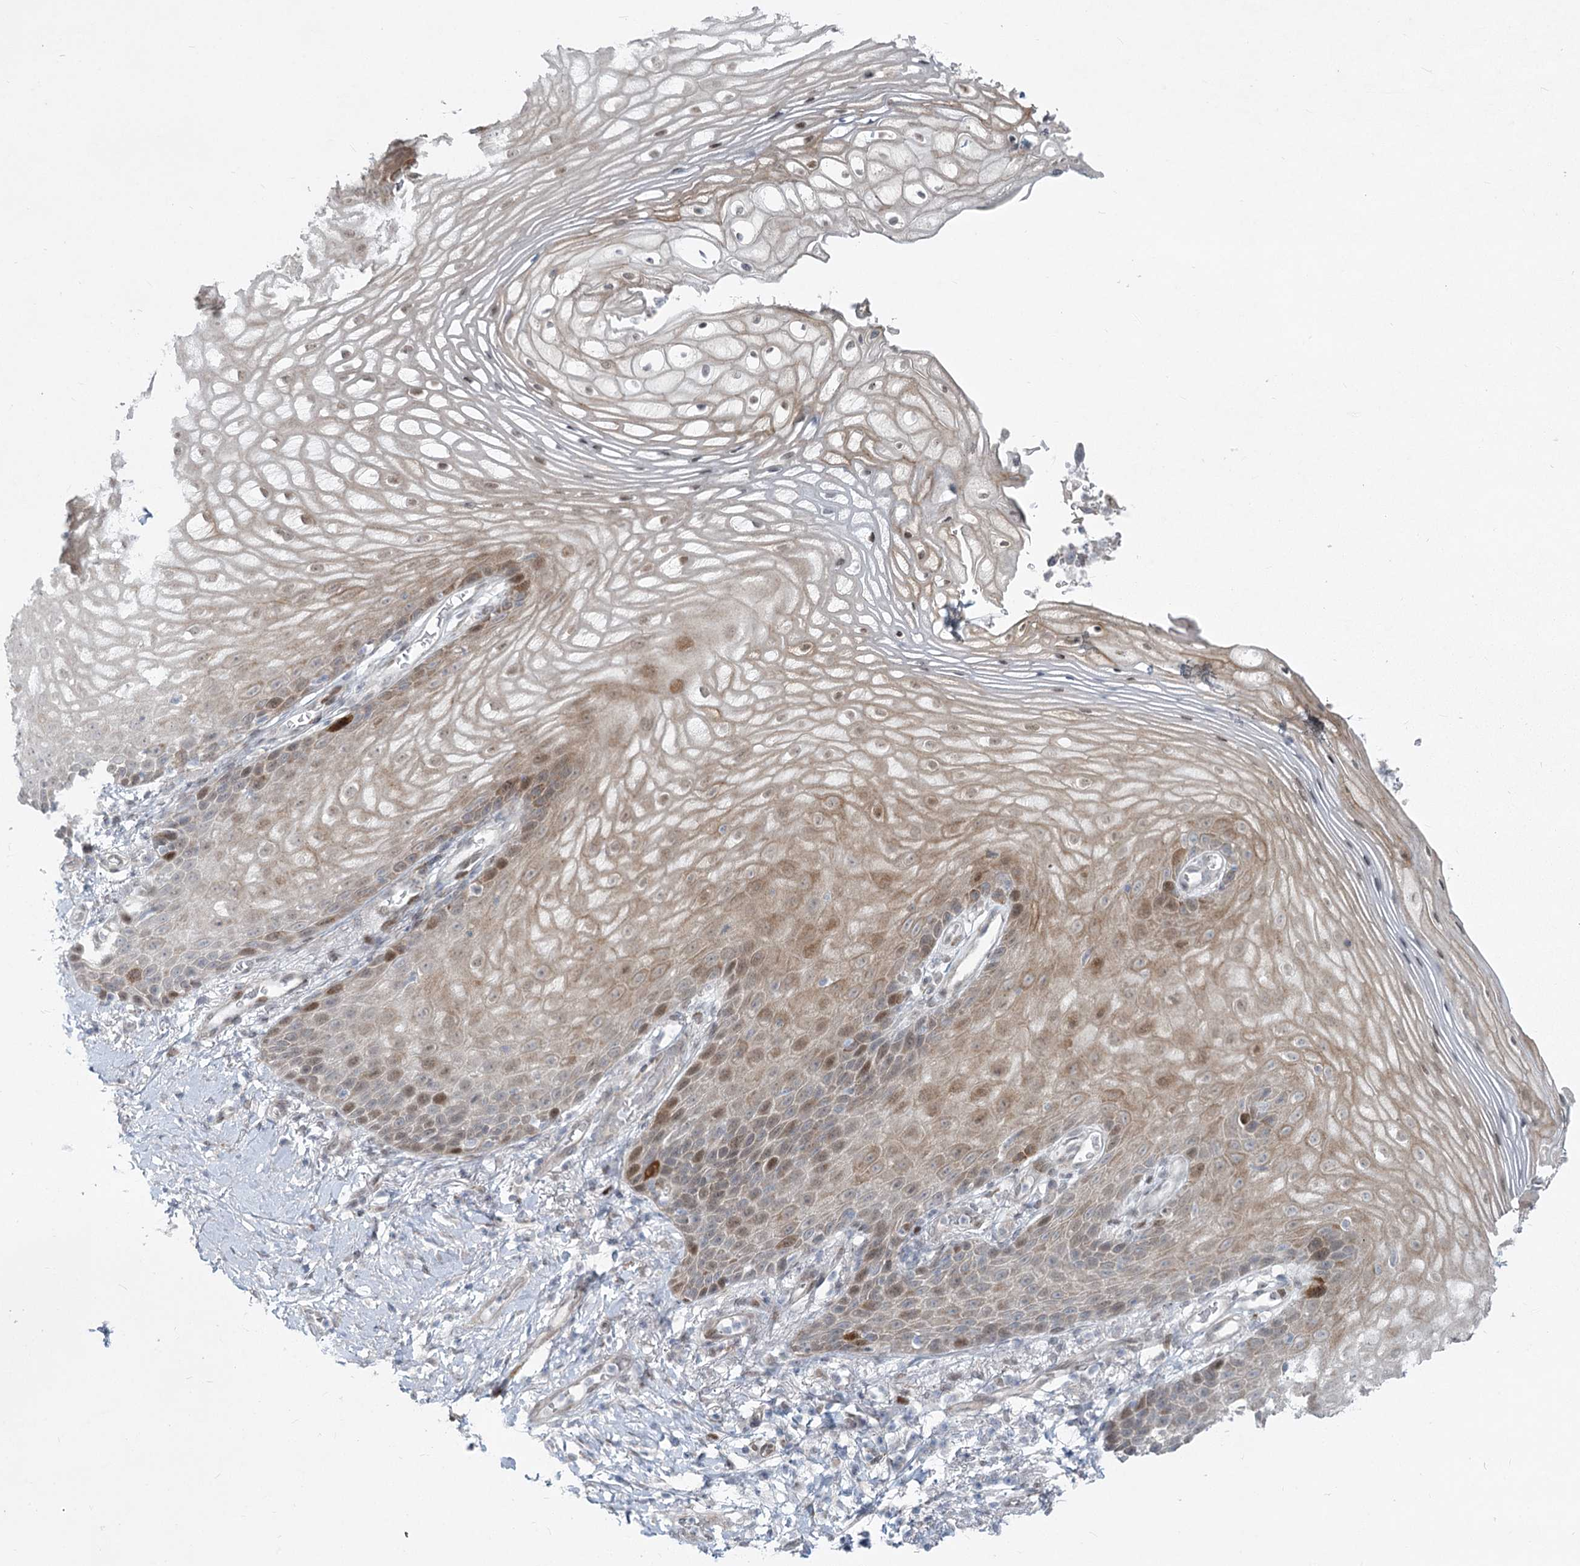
{"staining": {"intensity": "moderate", "quantity": "25%-75%", "location": "cytoplasmic/membranous,nuclear"}, "tissue": "vagina", "cell_type": "Squamous epithelial cells", "image_type": "normal", "snomed": [{"axis": "morphology", "description": "Normal tissue, NOS"}, {"axis": "topography", "description": "Vagina"}], "caption": "Human vagina stained for a protein (brown) shows moderate cytoplasmic/membranous,nuclear positive staining in about 25%-75% of squamous epithelial cells.", "gene": "ABITRAM", "patient": {"sex": "female", "age": 60}}